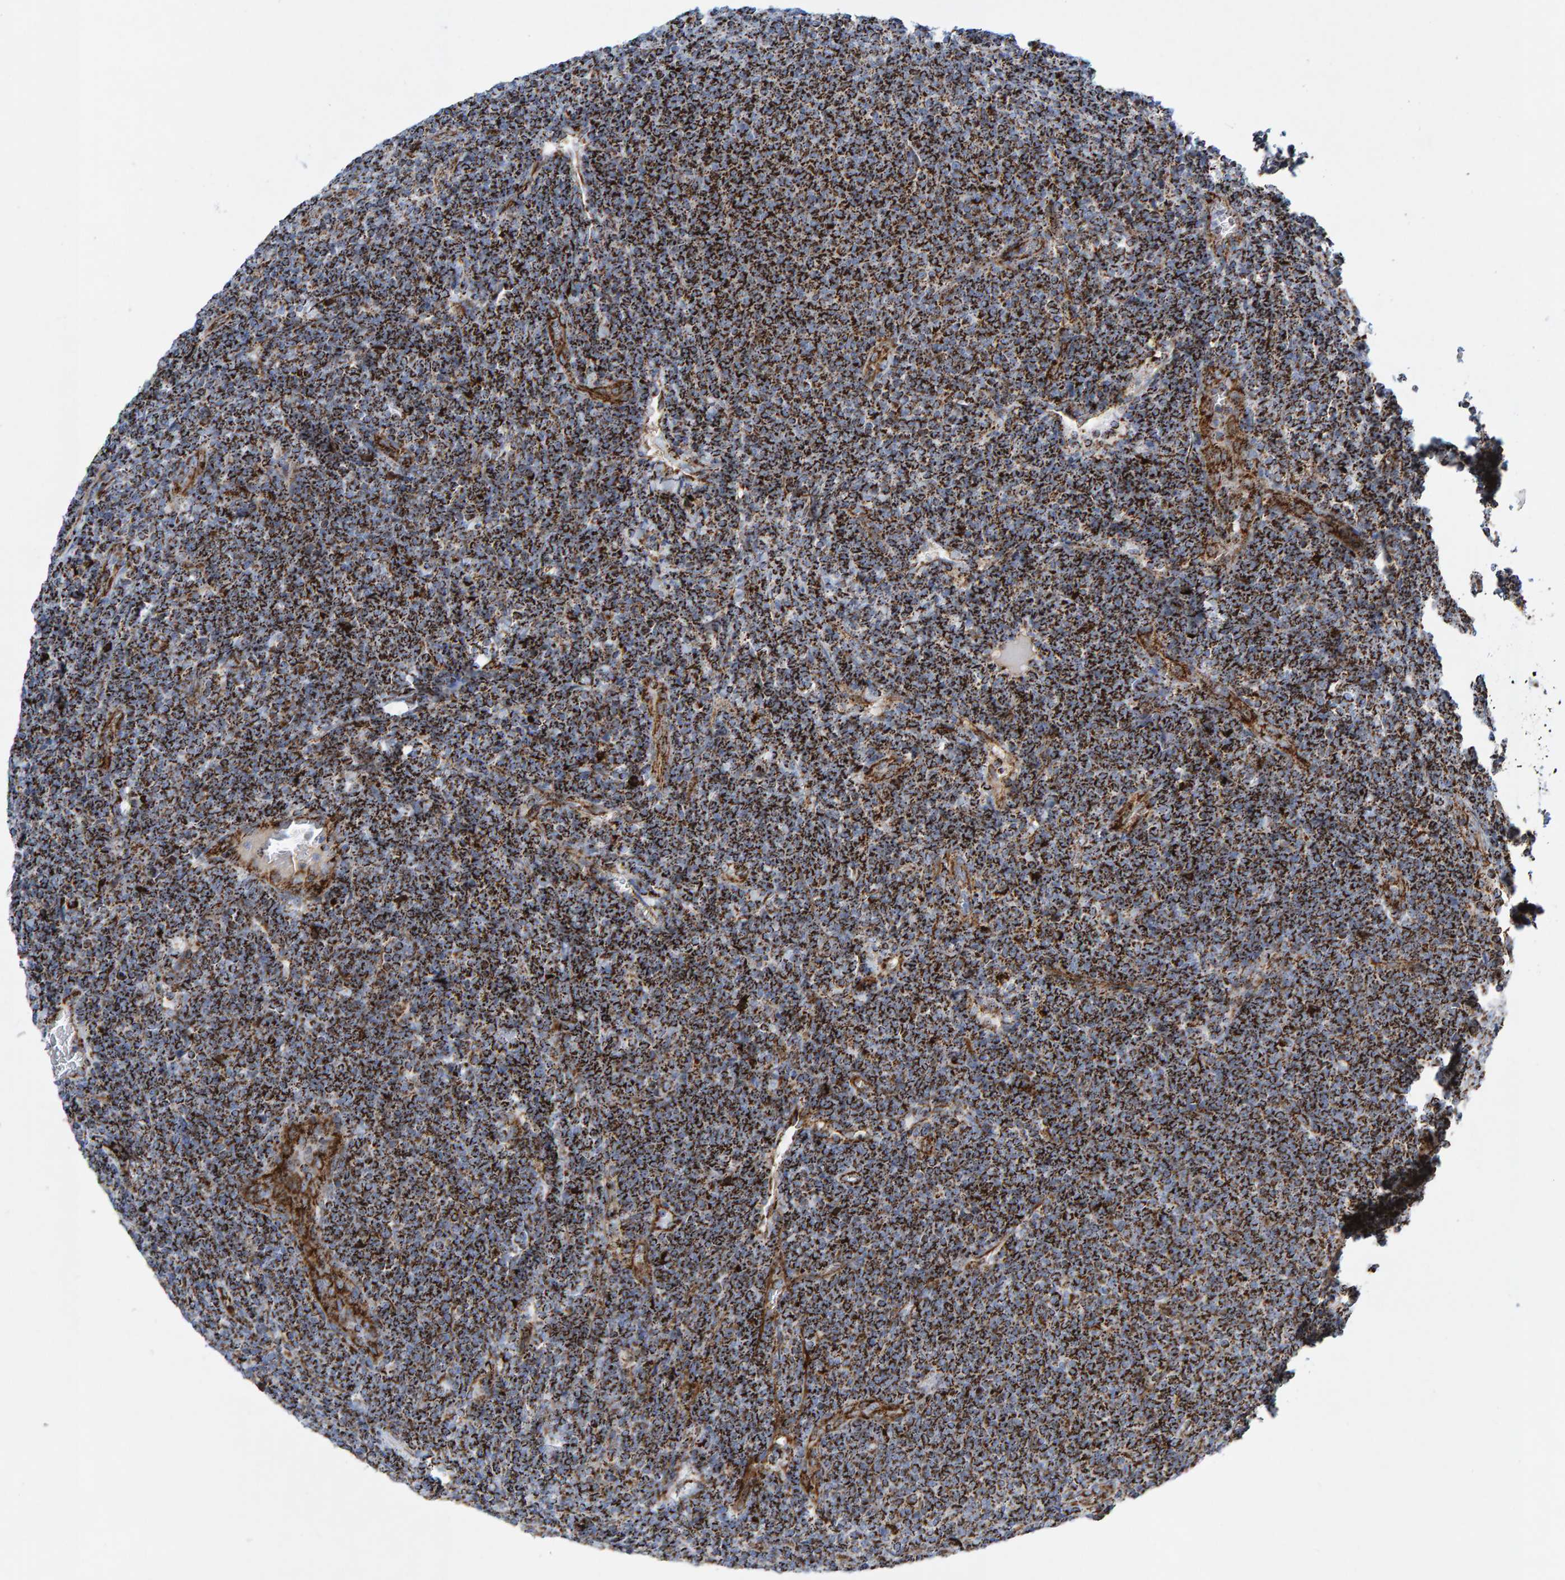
{"staining": {"intensity": "strong", "quantity": ">75%", "location": "cytoplasmic/membranous"}, "tissue": "lymphoma", "cell_type": "Tumor cells", "image_type": "cancer", "snomed": [{"axis": "morphology", "description": "Malignant lymphoma, non-Hodgkin's type, Low grade"}, {"axis": "topography", "description": "Lymph node"}], "caption": "A high-resolution photomicrograph shows immunohistochemistry staining of lymphoma, which displays strong cytoplasmic/membranous expression in about >75% of tumor cells.", "gene": "GGTA1", "patient": {"sex": "male", "age": 66}}